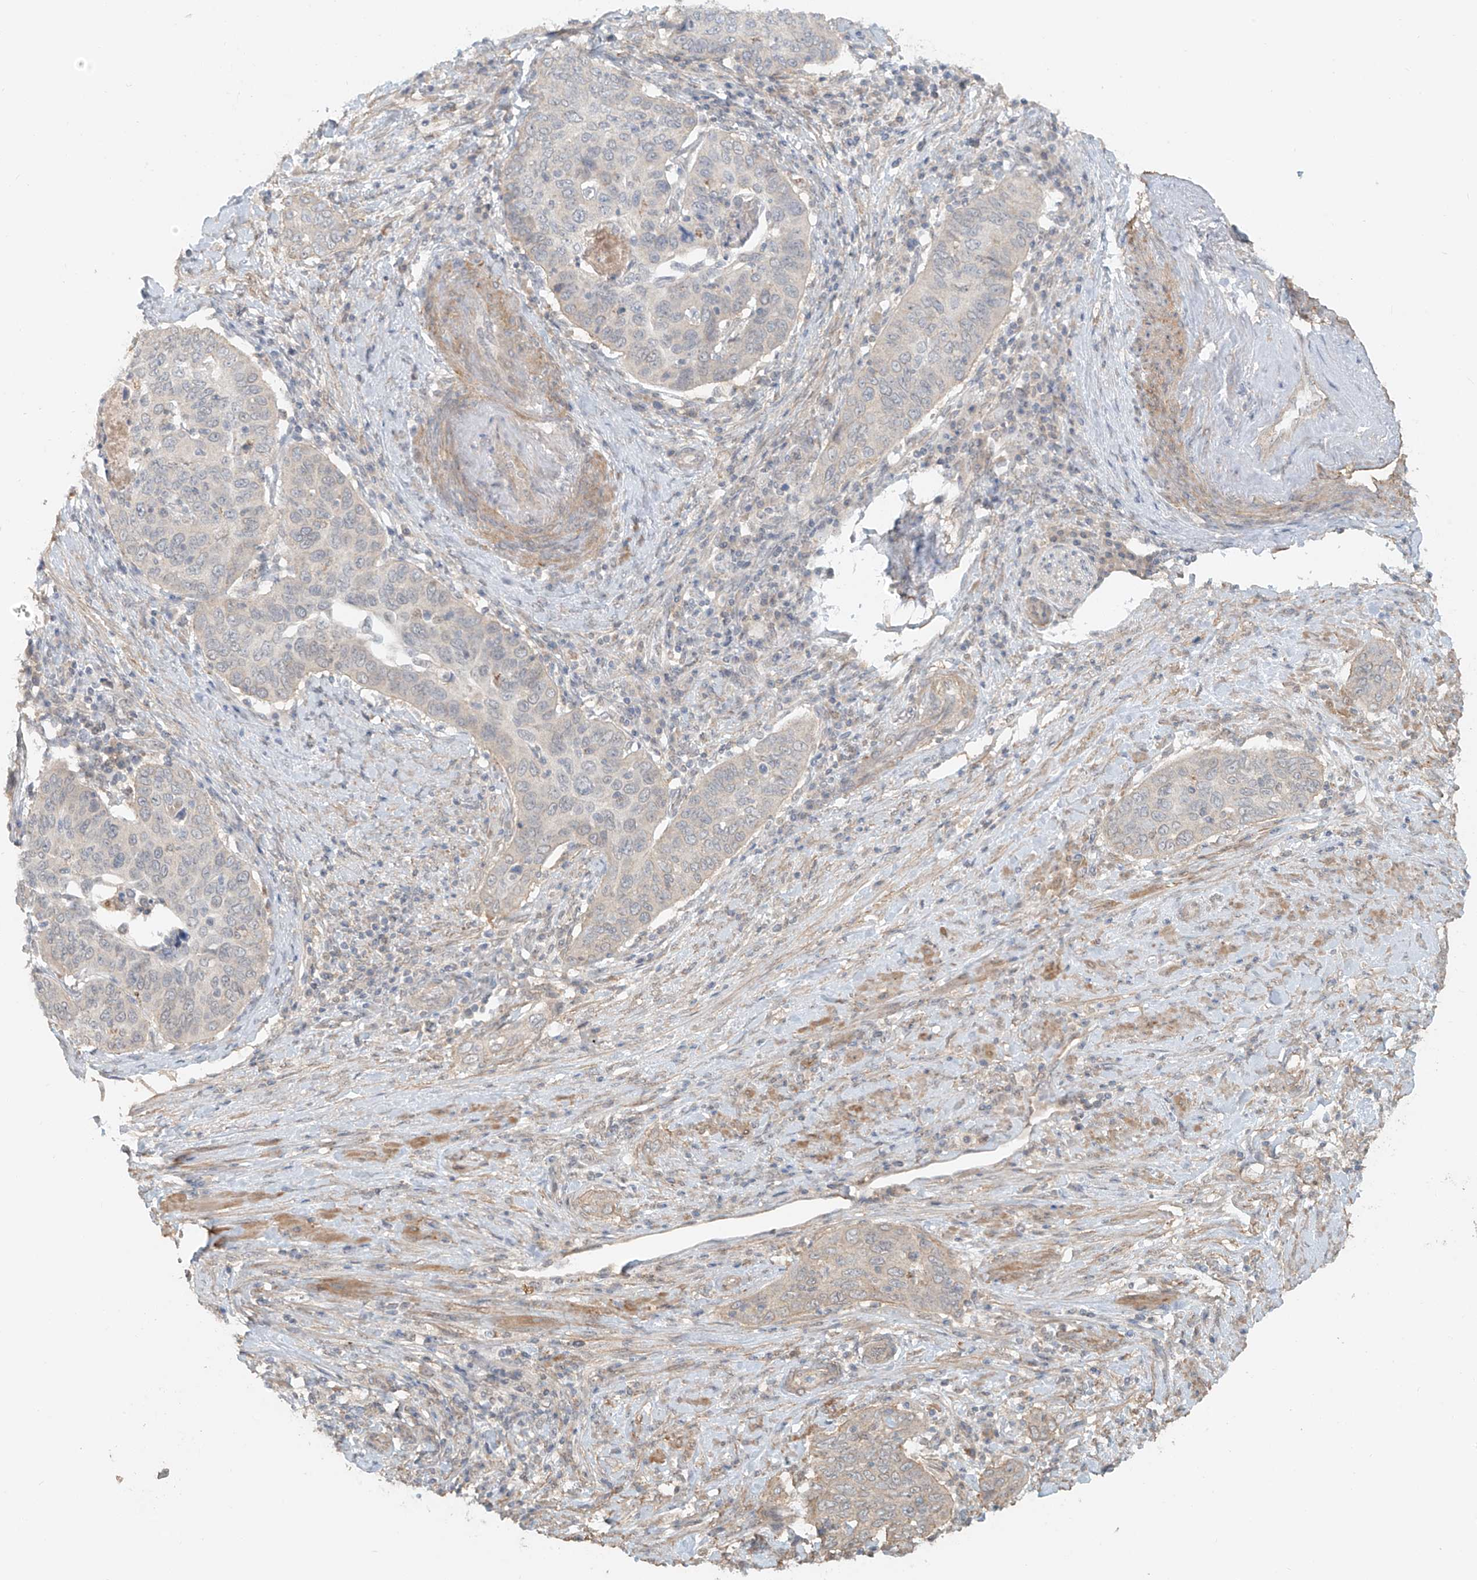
{"staining": {"intensity": "weak", "quantity": "<25%", "location": "cytoplasmic/membranous"}, "tissue": "cervical cancer", "cell_type": "Tumor cells", "image_type": "cancer", "snomed": [{"axis": "morphology", "description": "Squamous cell carcinoma, NOS"}, {"axis": "topography", "description": "Cervix"}], "caption": "Immunohistochemistry (IHC) image of neoplastic tissue: cervical squamous cell carcinoma stained with DAB (3,3'-diaminobenzidine) exhibits no significant protein expression in tumor cells.", "gene": "ABCD1", "patient": {"sex": "female", "age": 60}}